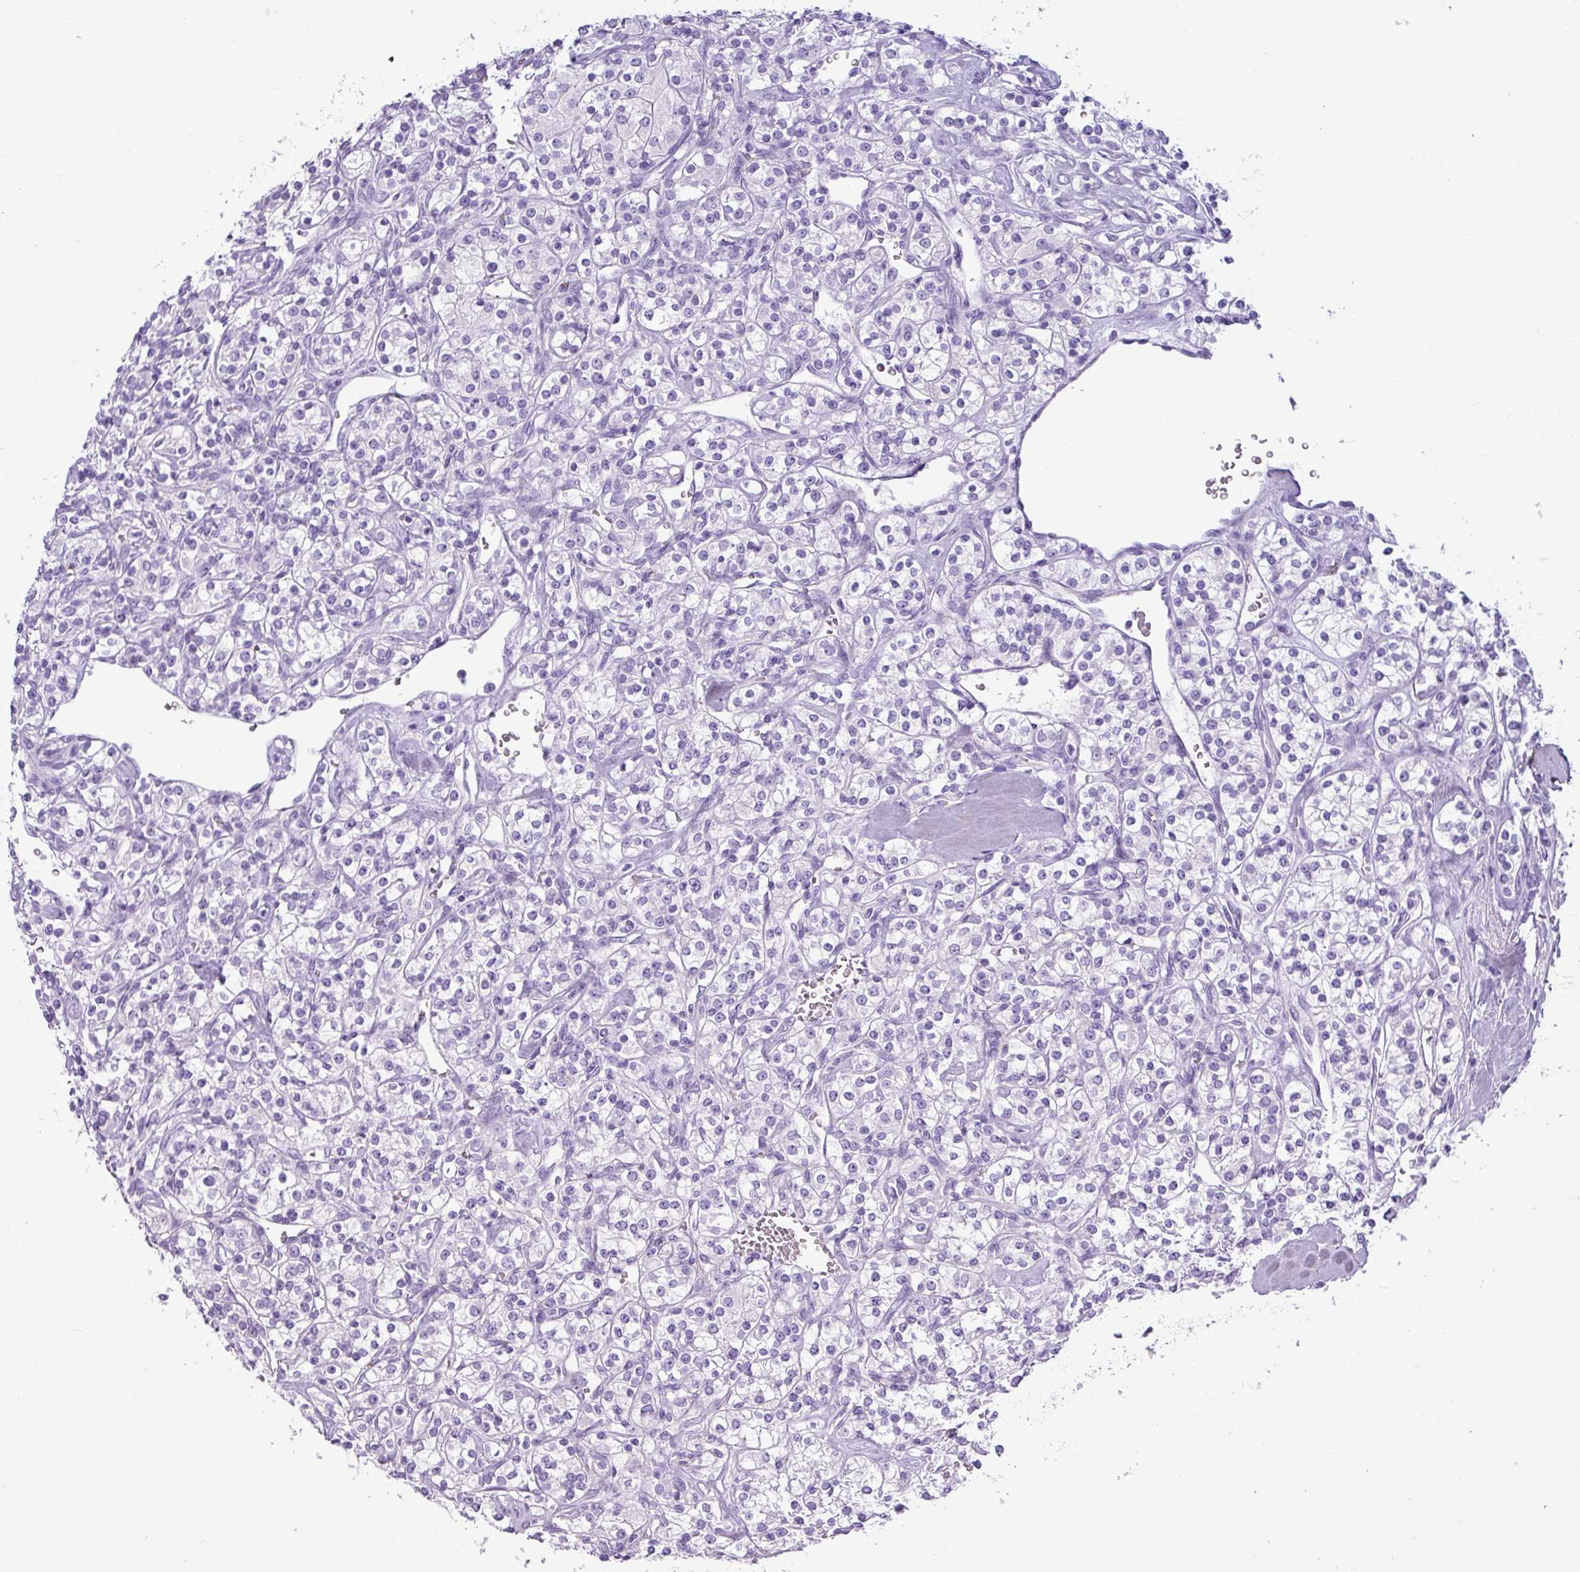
{"staining": {"intensity": "negative", "quantity": "none", "location": "none"}, "tissue": "renal cancer", "cell_type": "Tumor cells", "image_type": "cancer", "snomed": [{"axis": "morphology", "description": "Adenocarcinoma, NOS"}, {"axis": "topography", "description": "Kidney"}], "caption": "Tumor cells are negative for protein expression in human renal cancer (adenocarcinoma).", "gene": "ZNF568", "patient": {"sex": "male", "age": 77}}